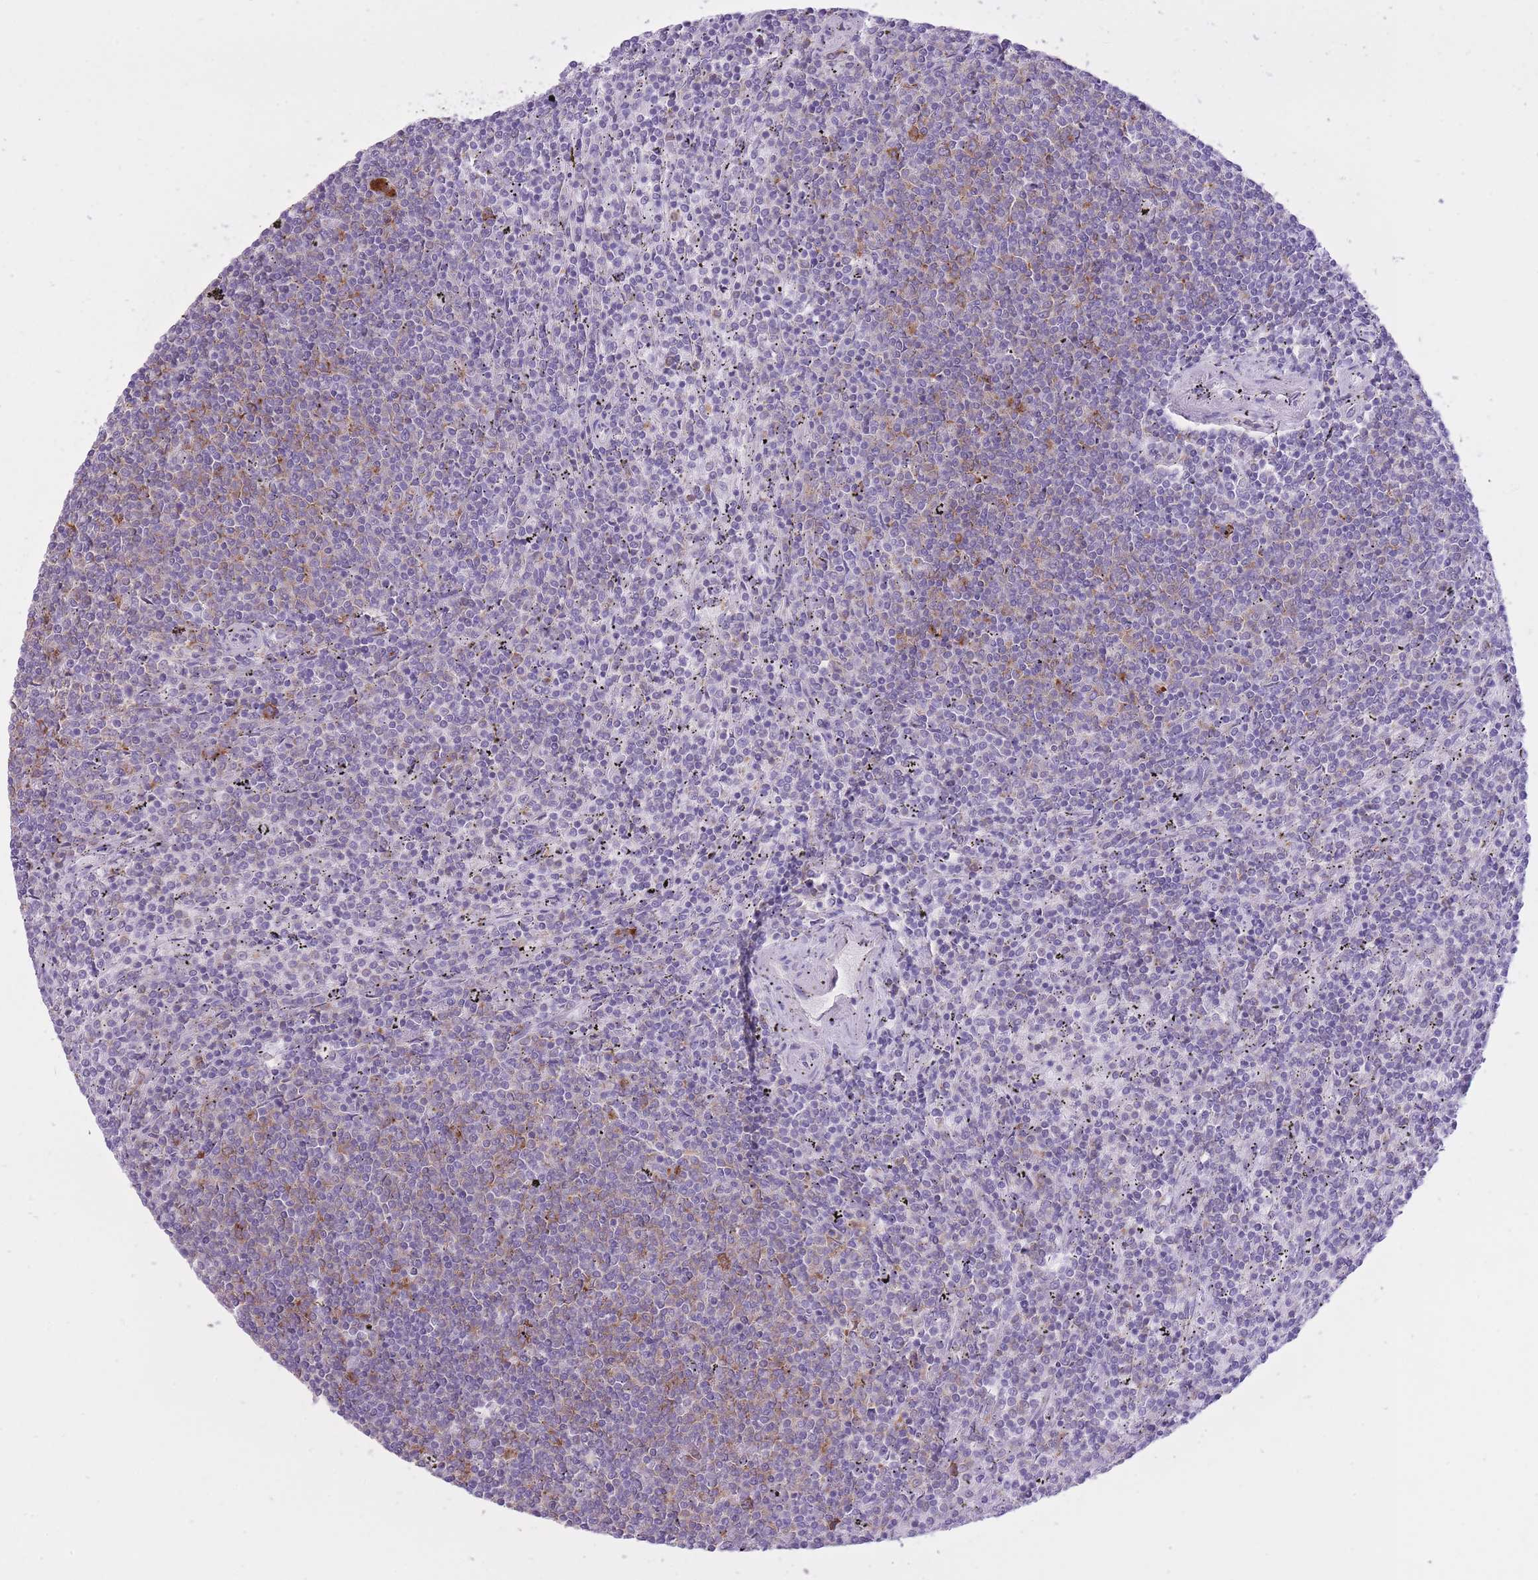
{"staining": {"intensity": "weak", "quantity": "<25%", "location": "cytoplasmic/membranous"}, "tissue": "lymphoma", "cell_type": "Tumor cells", "image_type": "cancer", "snomed": [{"axis": "morphology", "description": "Malignant lymphoma, non-Hodgkin's type, Low grade"}, {"axis": "topography", "description": "Spleen"}], "caption": "Protein analysis of lymphoma displays no significant staining in tumor cells.", "gene": "ZNF501", "patient": {"sex": "female", "age": 50}}